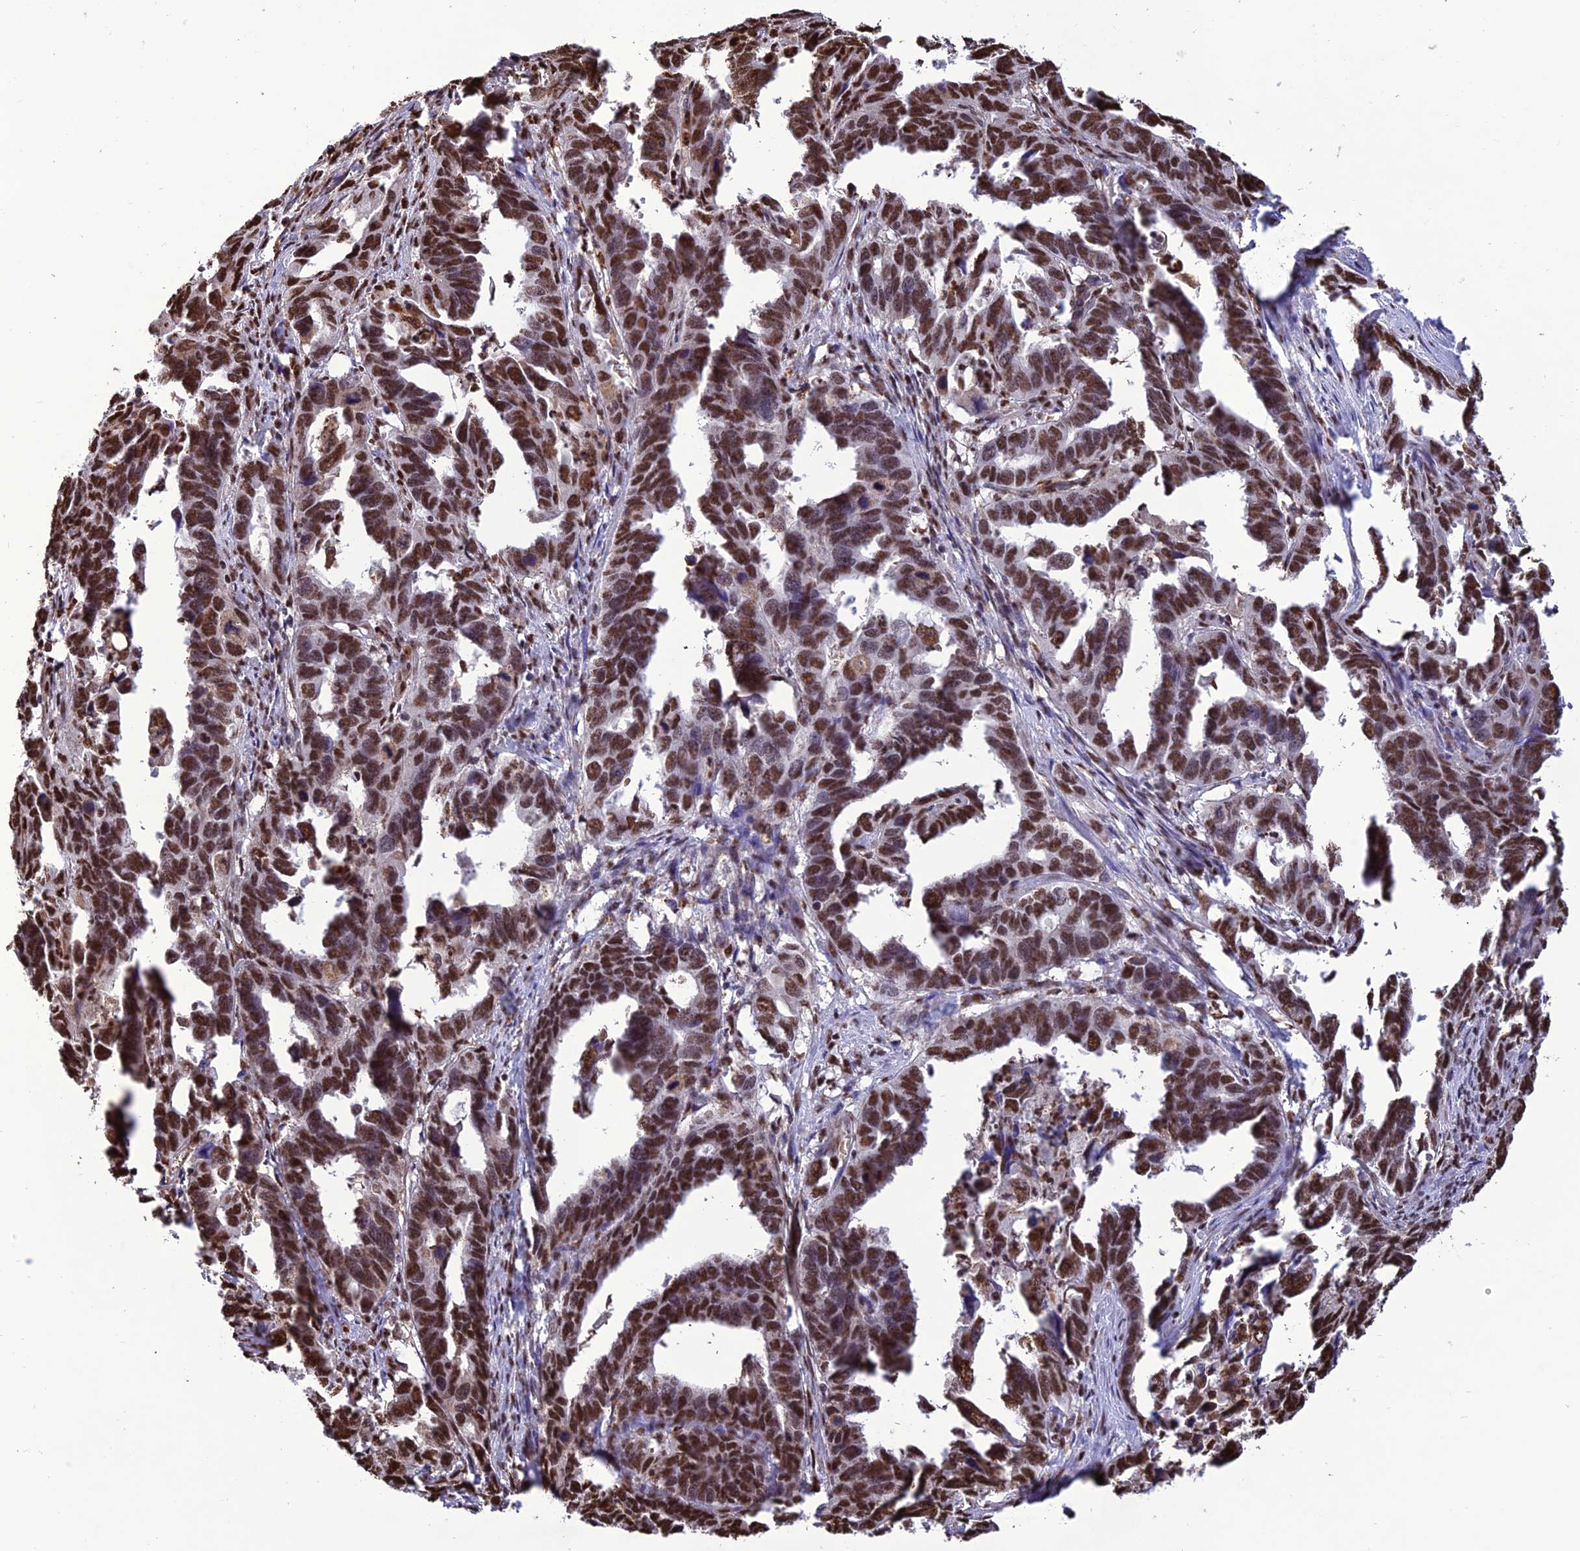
{"staining": {"intensity": "strong", "quantity": ">75%", "location": "nuclear"}, "tissue": "endometrial cancer", "cell_type": "Tumor cells", "image_type": "cancer", "snomed": [{"axis": "morphology", "description": "Adenocarcinoma, NOS"}, {"axis": "topography", "description": "Endometrium"}], "caption": "DAB (3,3'-diaminobenzidine) immunohistochemical staining of human endometrial adenocarcinoma exhibits strong nuclear protein staining in about >75% of tumor cells. (brown staining indicates protein expression, while blue staining denotes nuclei).", "gene": "INO80E", "patient": {"sex": "female", "age": 65}}